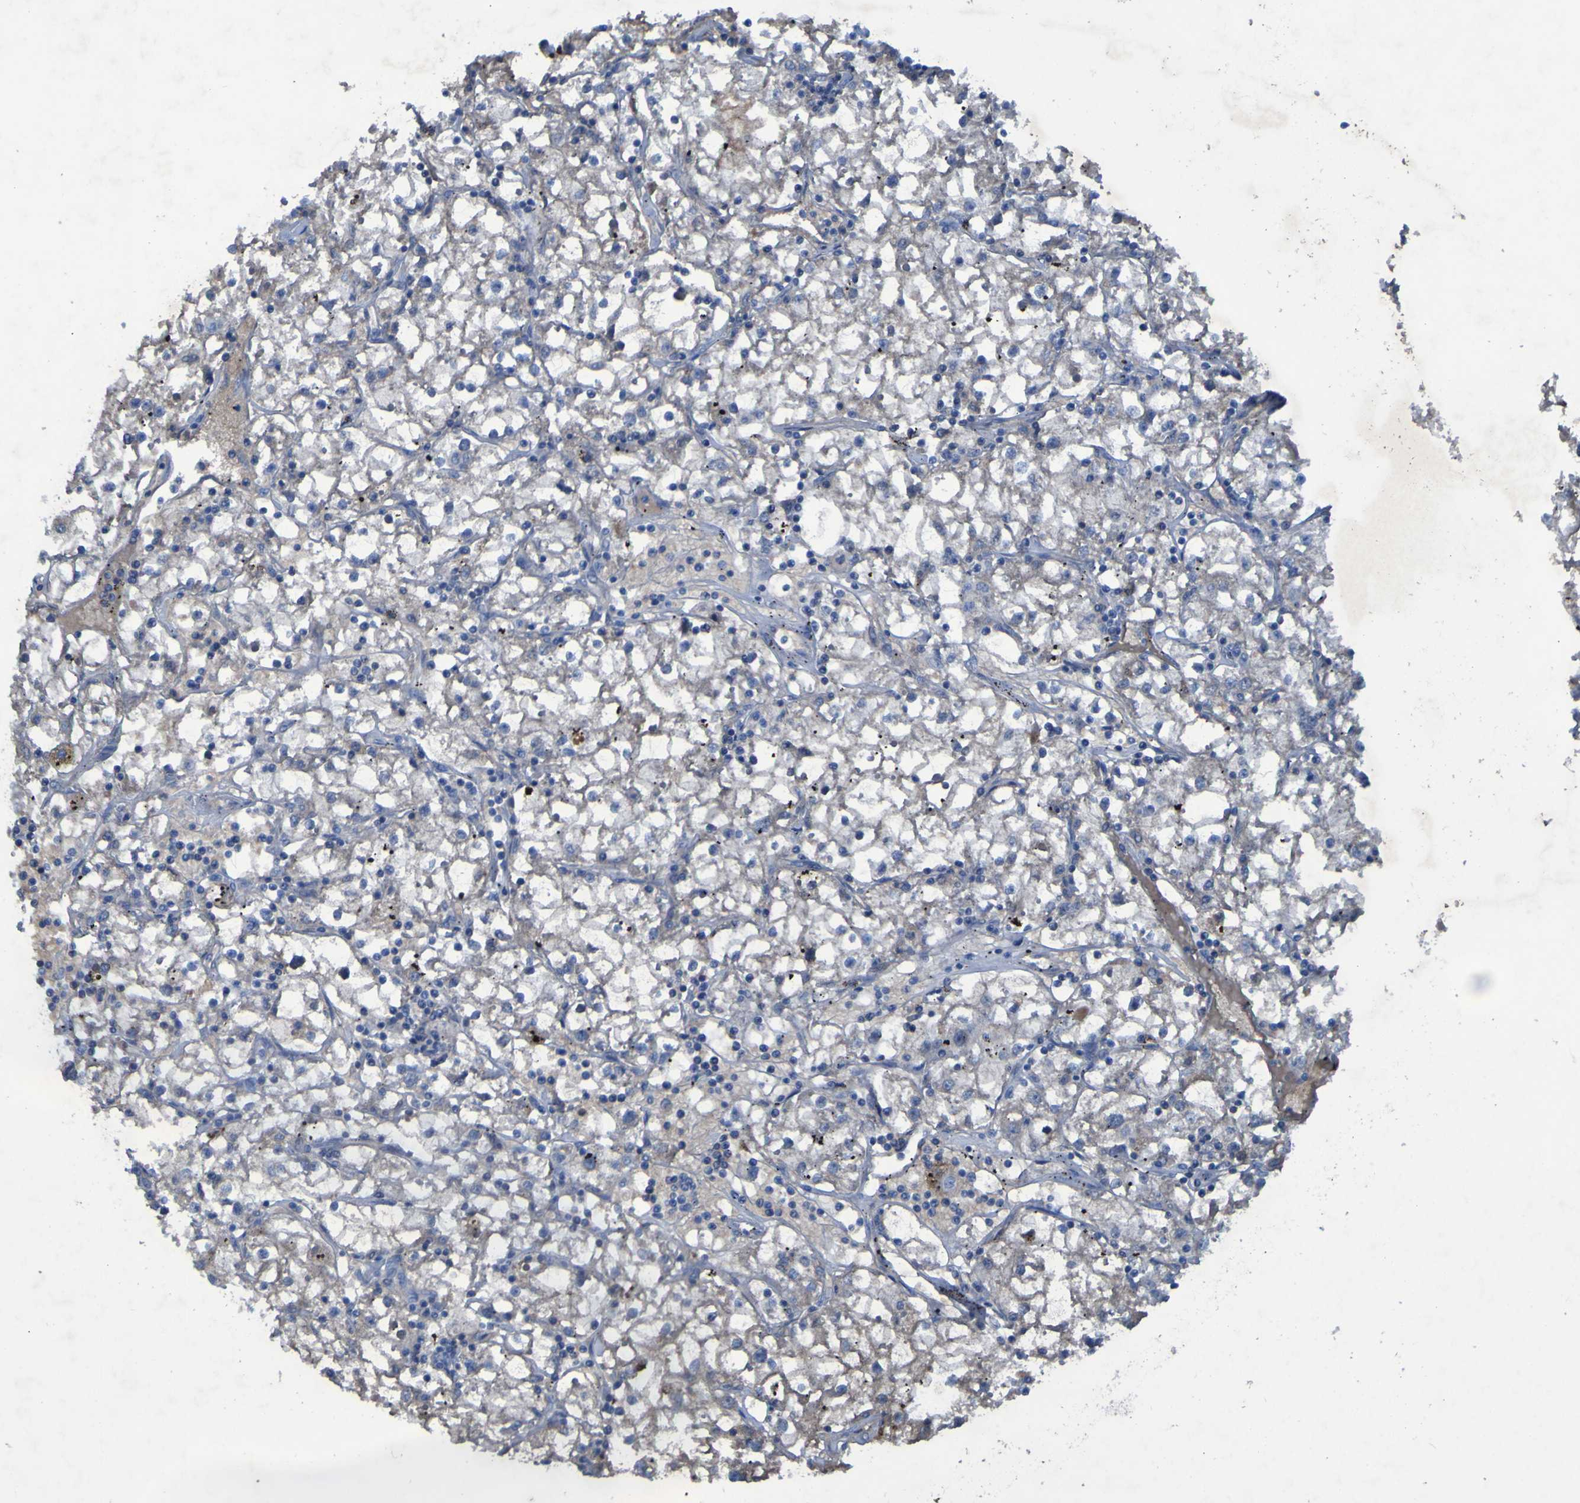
{"staining": {"intensity": "negative", "quantity": "none", "location": "none"}, "tissue": "renal cancer", "cell_type": "Tumor cells", "image_type": "cancer", "snomed": [{"axis": "morphology", "description": "Adenocarcinoma, NOS"}, {"axis": "topography", "description": "Kidney"}], "caption": "Protein analysis of adenocarcinoma (renal) displays no significant expression in tumor cells. The staining was performed using DAB to visualize the protein expression in brown, while the nuclei were stained in blue with hematoxylin (Magnification: 20x).", "gene": "SGK2", "patient": {"sex": "male", "age": 56}}